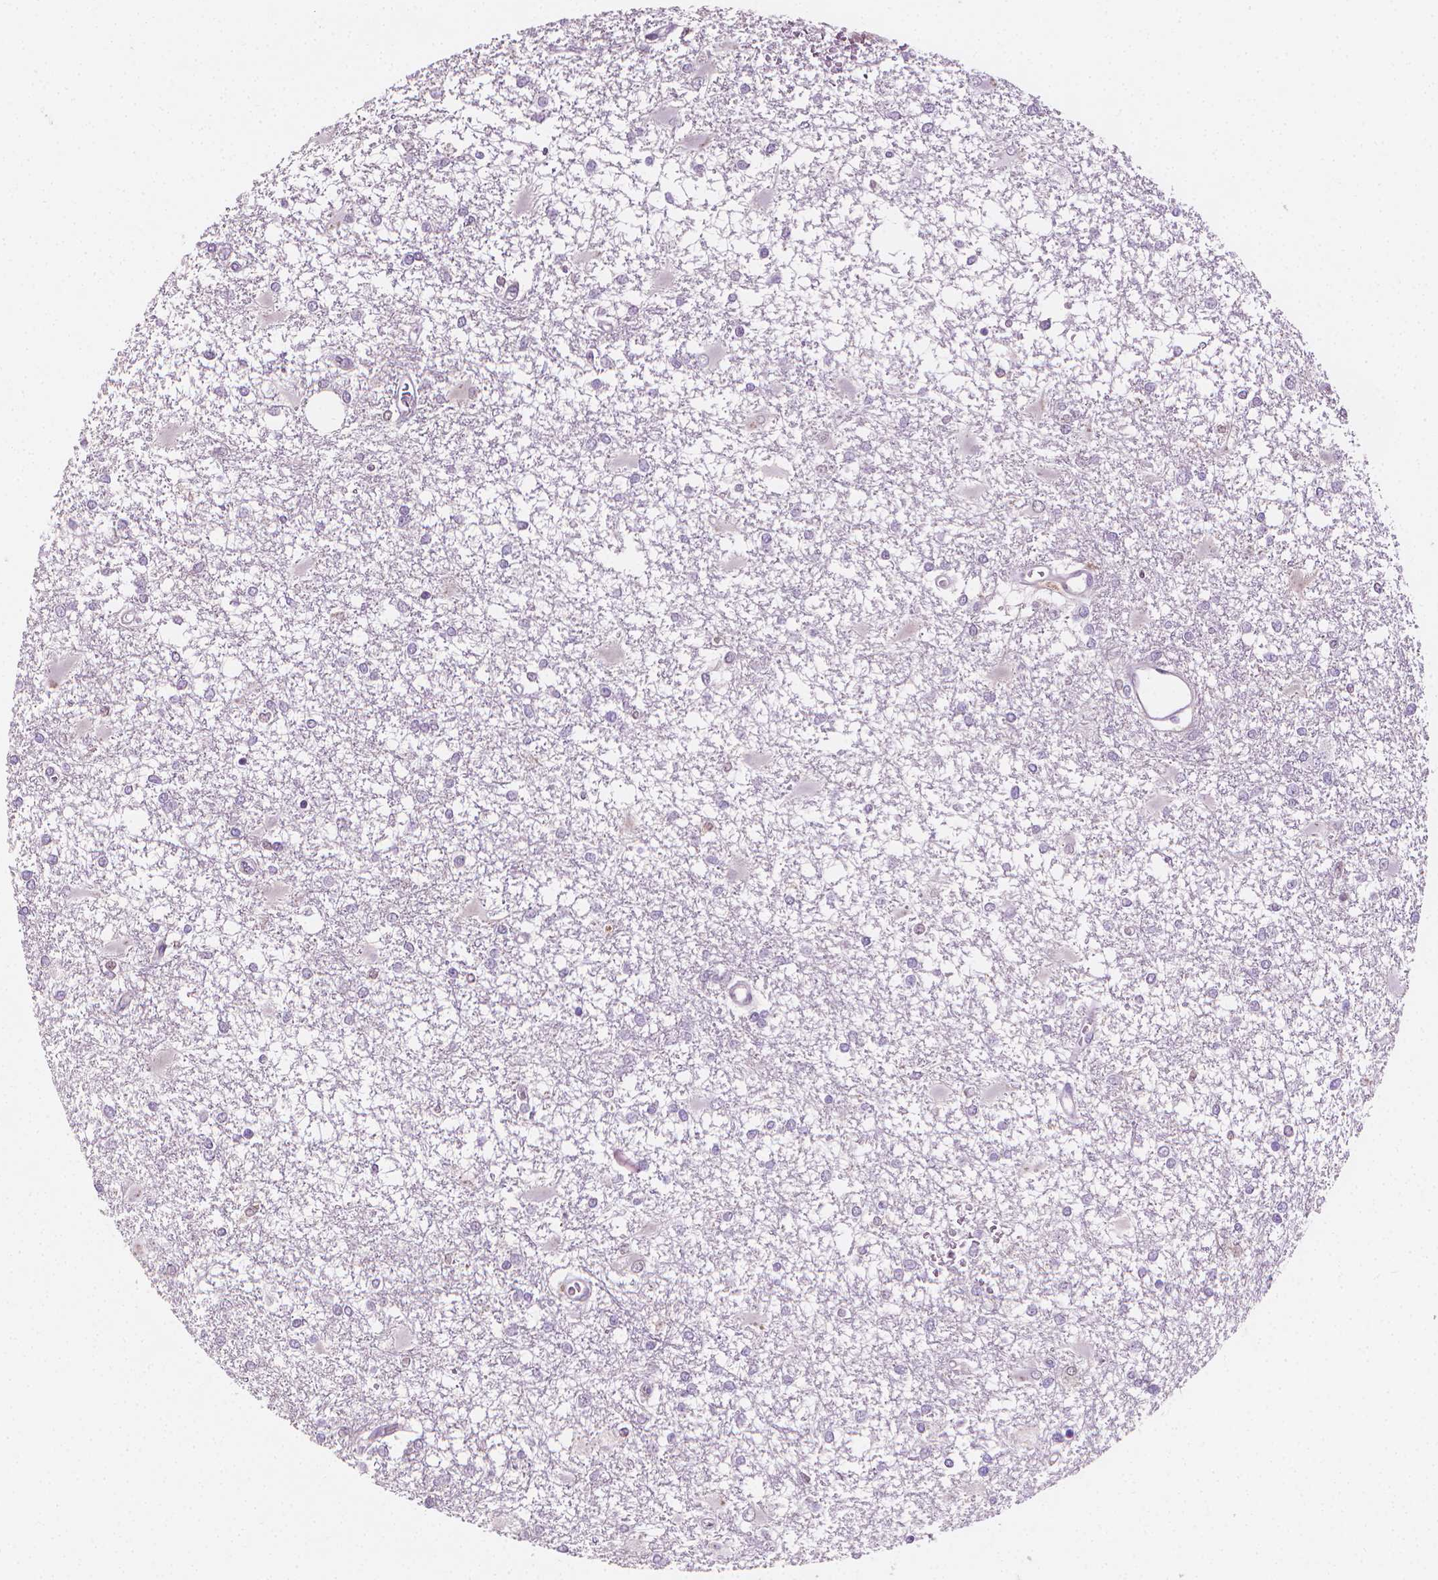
{"staining": {"intensity": "negative", "quantity": "none", "location": "none"}, "tissue": "glioma", "cell_type": "Tumor cells", "image_type": "cancer", "snomed": [{"axis": "morphology", "description": "Glioma, malignant, High grade"}, {"axis": "topography", "description": "Cerebral cortex"}], "caption": "DAB (3,3'-diaminobenzidine) immunohistochemical staining of malignant glioma (high-grade) demonstrates no significant expression in tumor cells.", "gene": "TNFAIP2", "patient": {"sex": "male", "age": 79}}